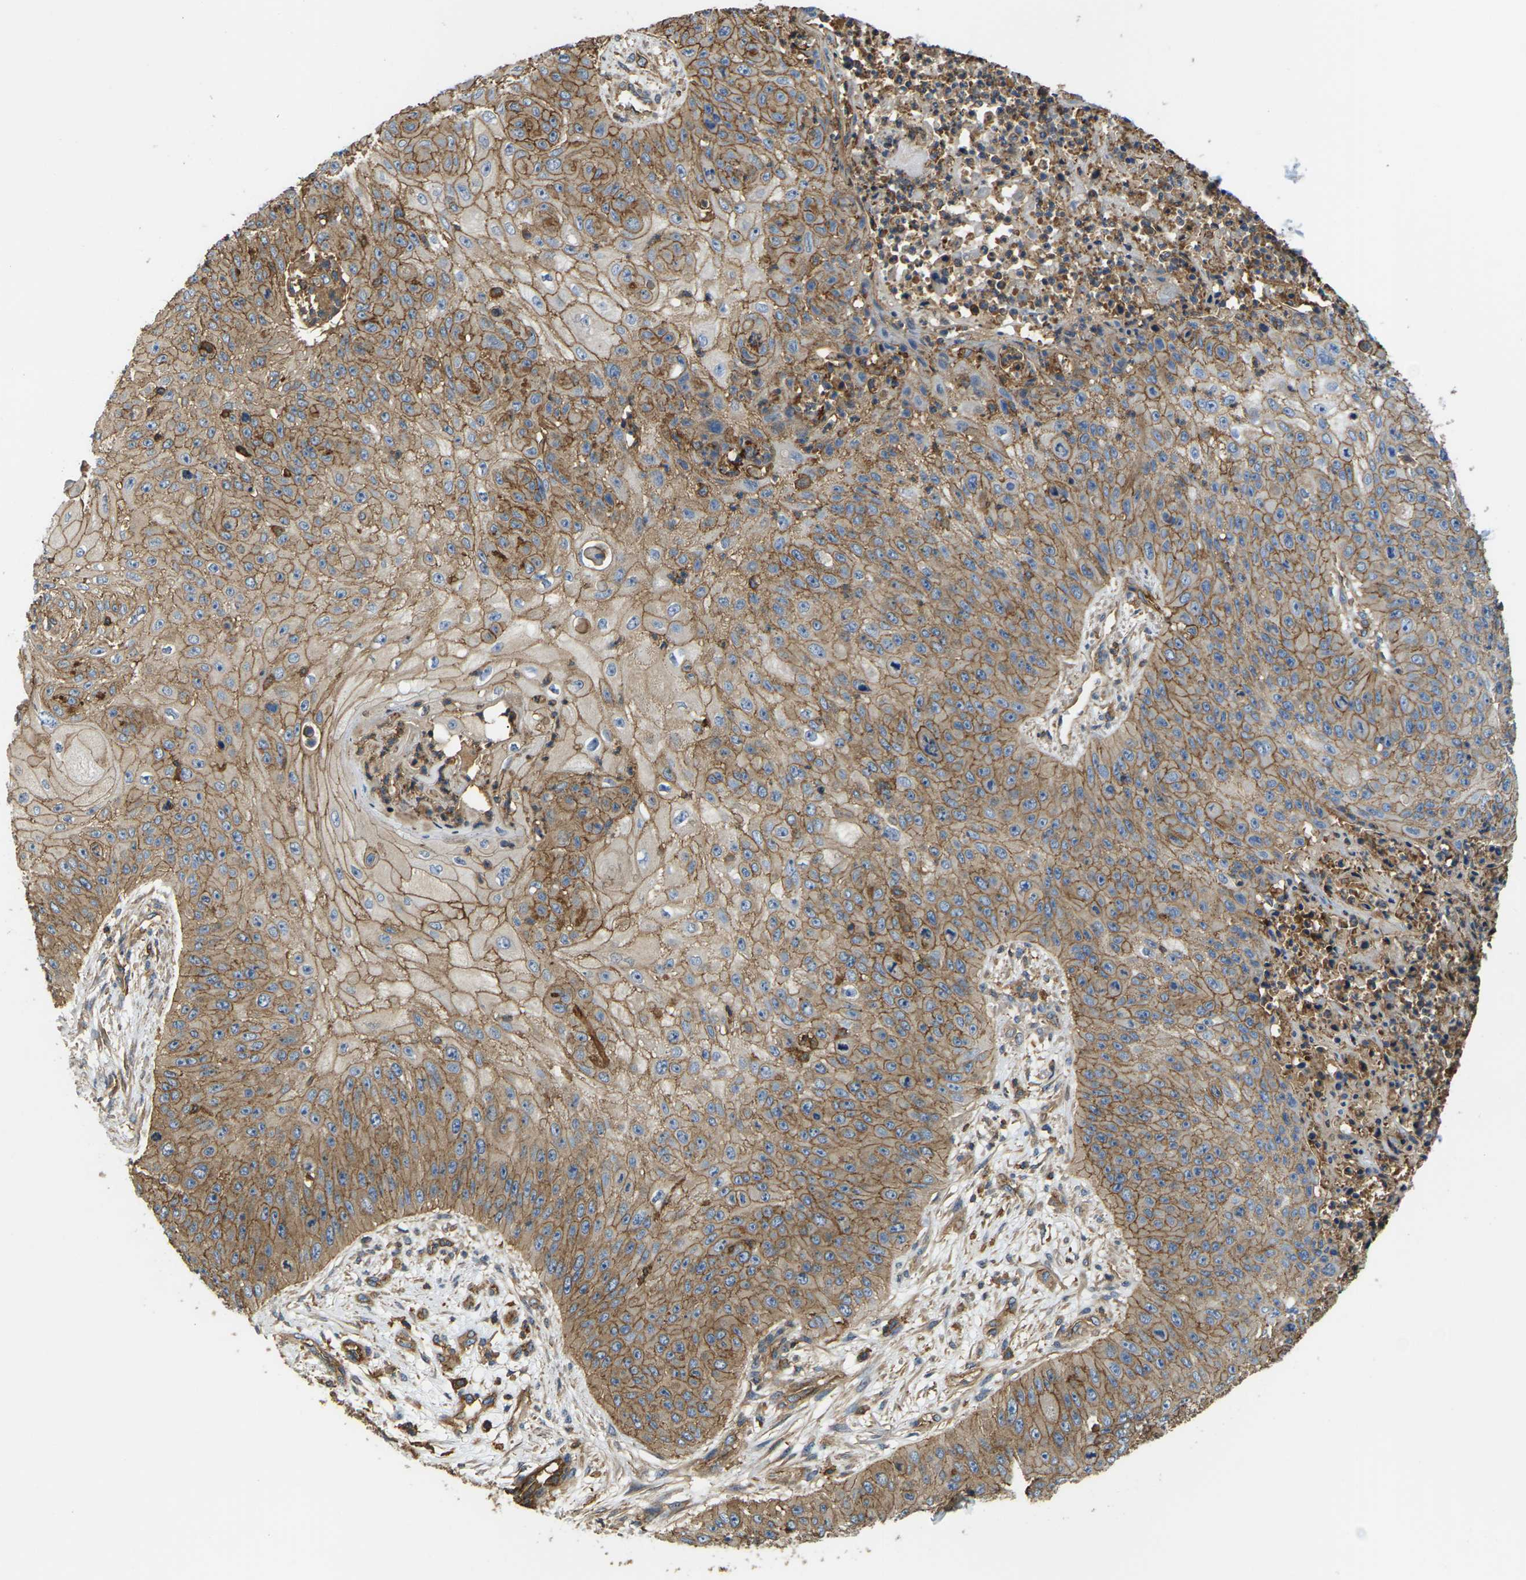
{"staining": {"intensity": "moderate", "quantity": ">75%", "location": "cytoplasmic/membranous"}, "tissue": "skin cancer", "cell_type": "Tumor cells", "image_type": "cancer", "snomed": [{"axis": "morphology", "description": "Squamous cell carcinoma, NOS"}, {"axis": "topography", "description": "Skin"}], "caption": "IHC histopathology image of squamous cell carcinoma (skin) stained for a protein (brown), which exhibits medium levels of moderate cytoplasmic/membranous positivity in approximately >75% of tumor cells.", "gene": "IQGAP1", "patient": {"sex": "female", "age": 80}}